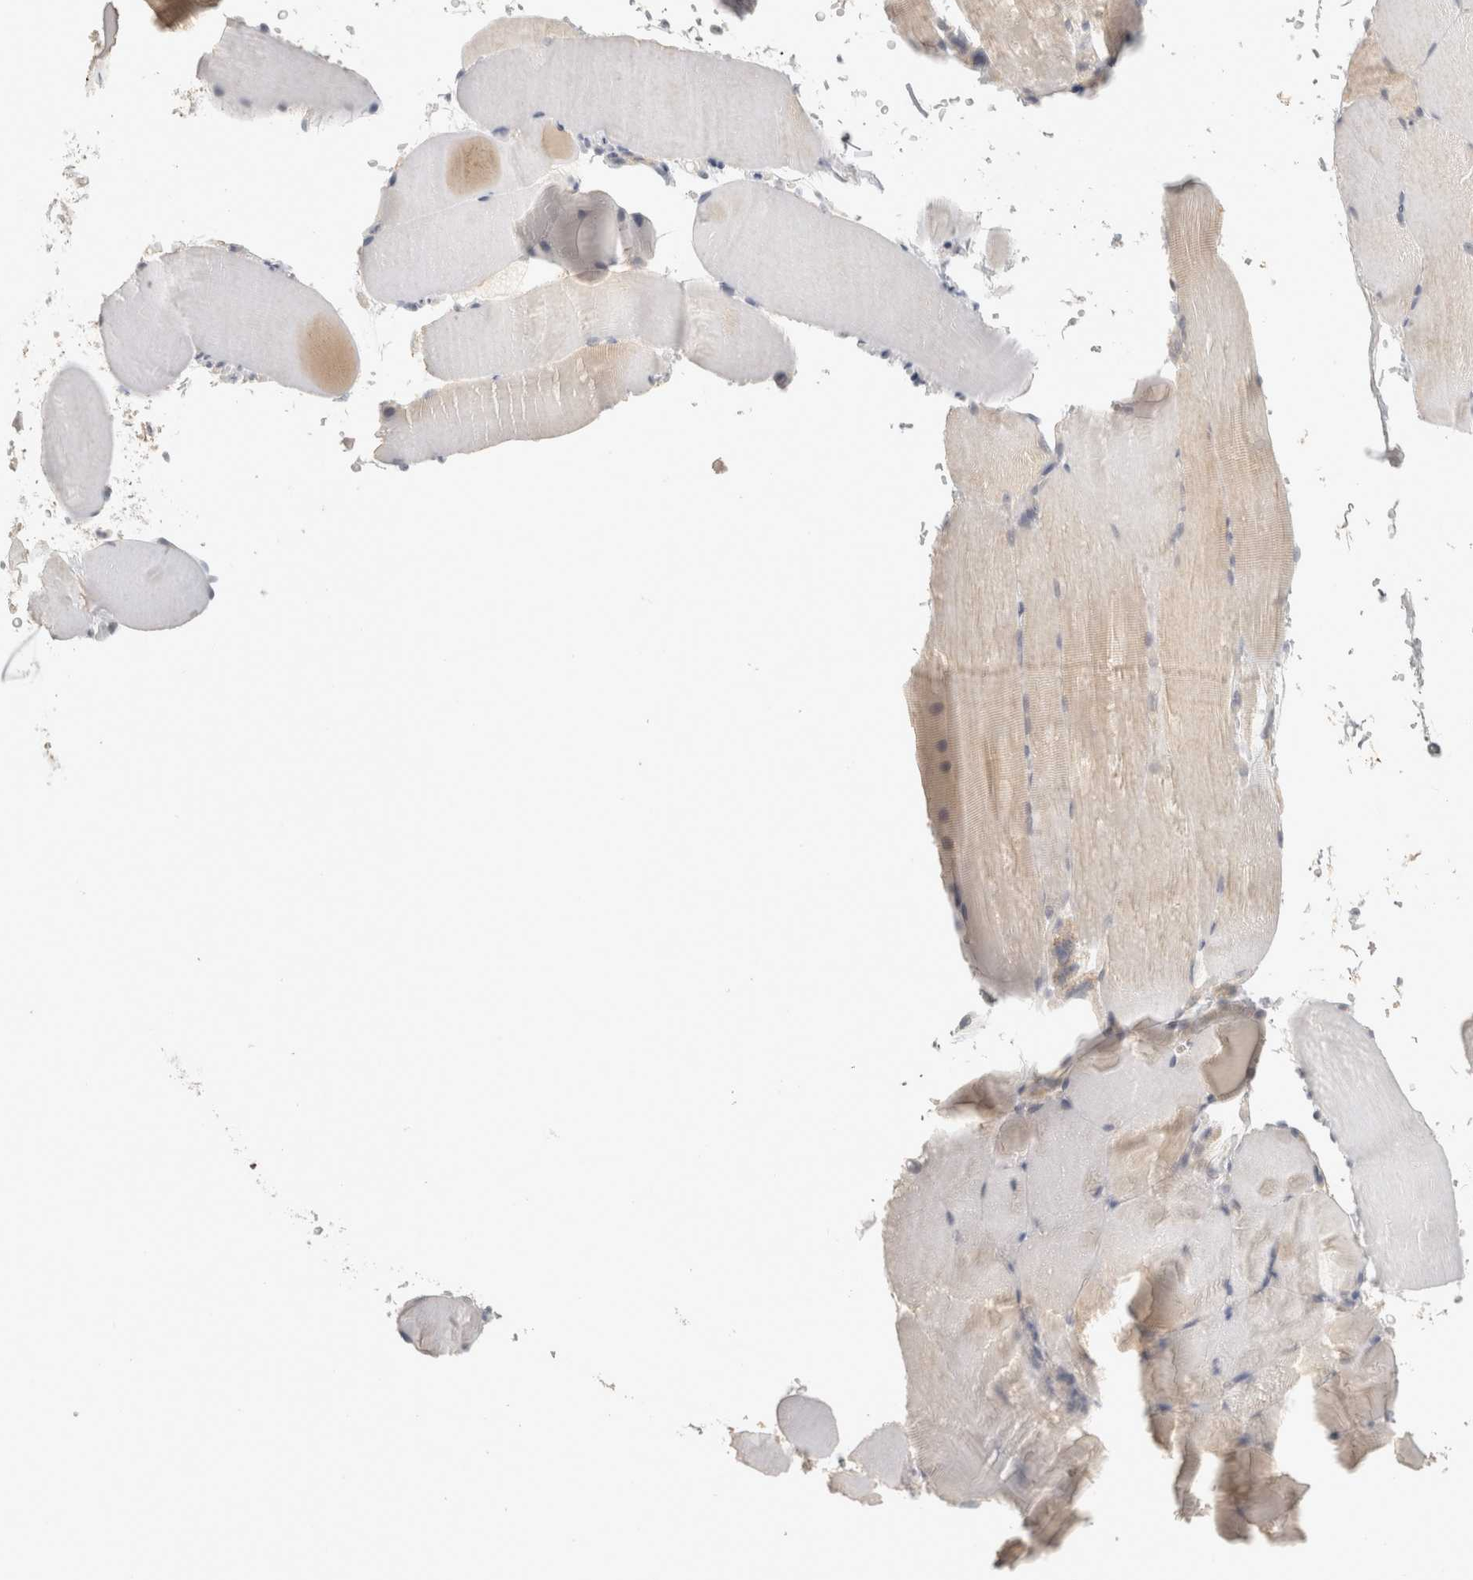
{"staining": {"intensity": "negative", "quantity": "none", "location": "none"}, "tissue": "skeletal muscle", "cell_type": "Myocytes", "image_type": "normal", "snomed": [{"axis": "morphology", "description": "Normal tissue, NOS"}, {"axis": "topography", "description": "Skeletal muscle"}, {"axis": "topography", "description": "Parathyroid gland"}], "caption": "Histopathology image shows no protein positivity in myocytes of unremarkable skeletal muscle. (DAB immunohistochemistry visualized using brightfield microscopy, high magnification).", "gene": "HAVCR2", "patient": {"sex": "female", "age": 37}}